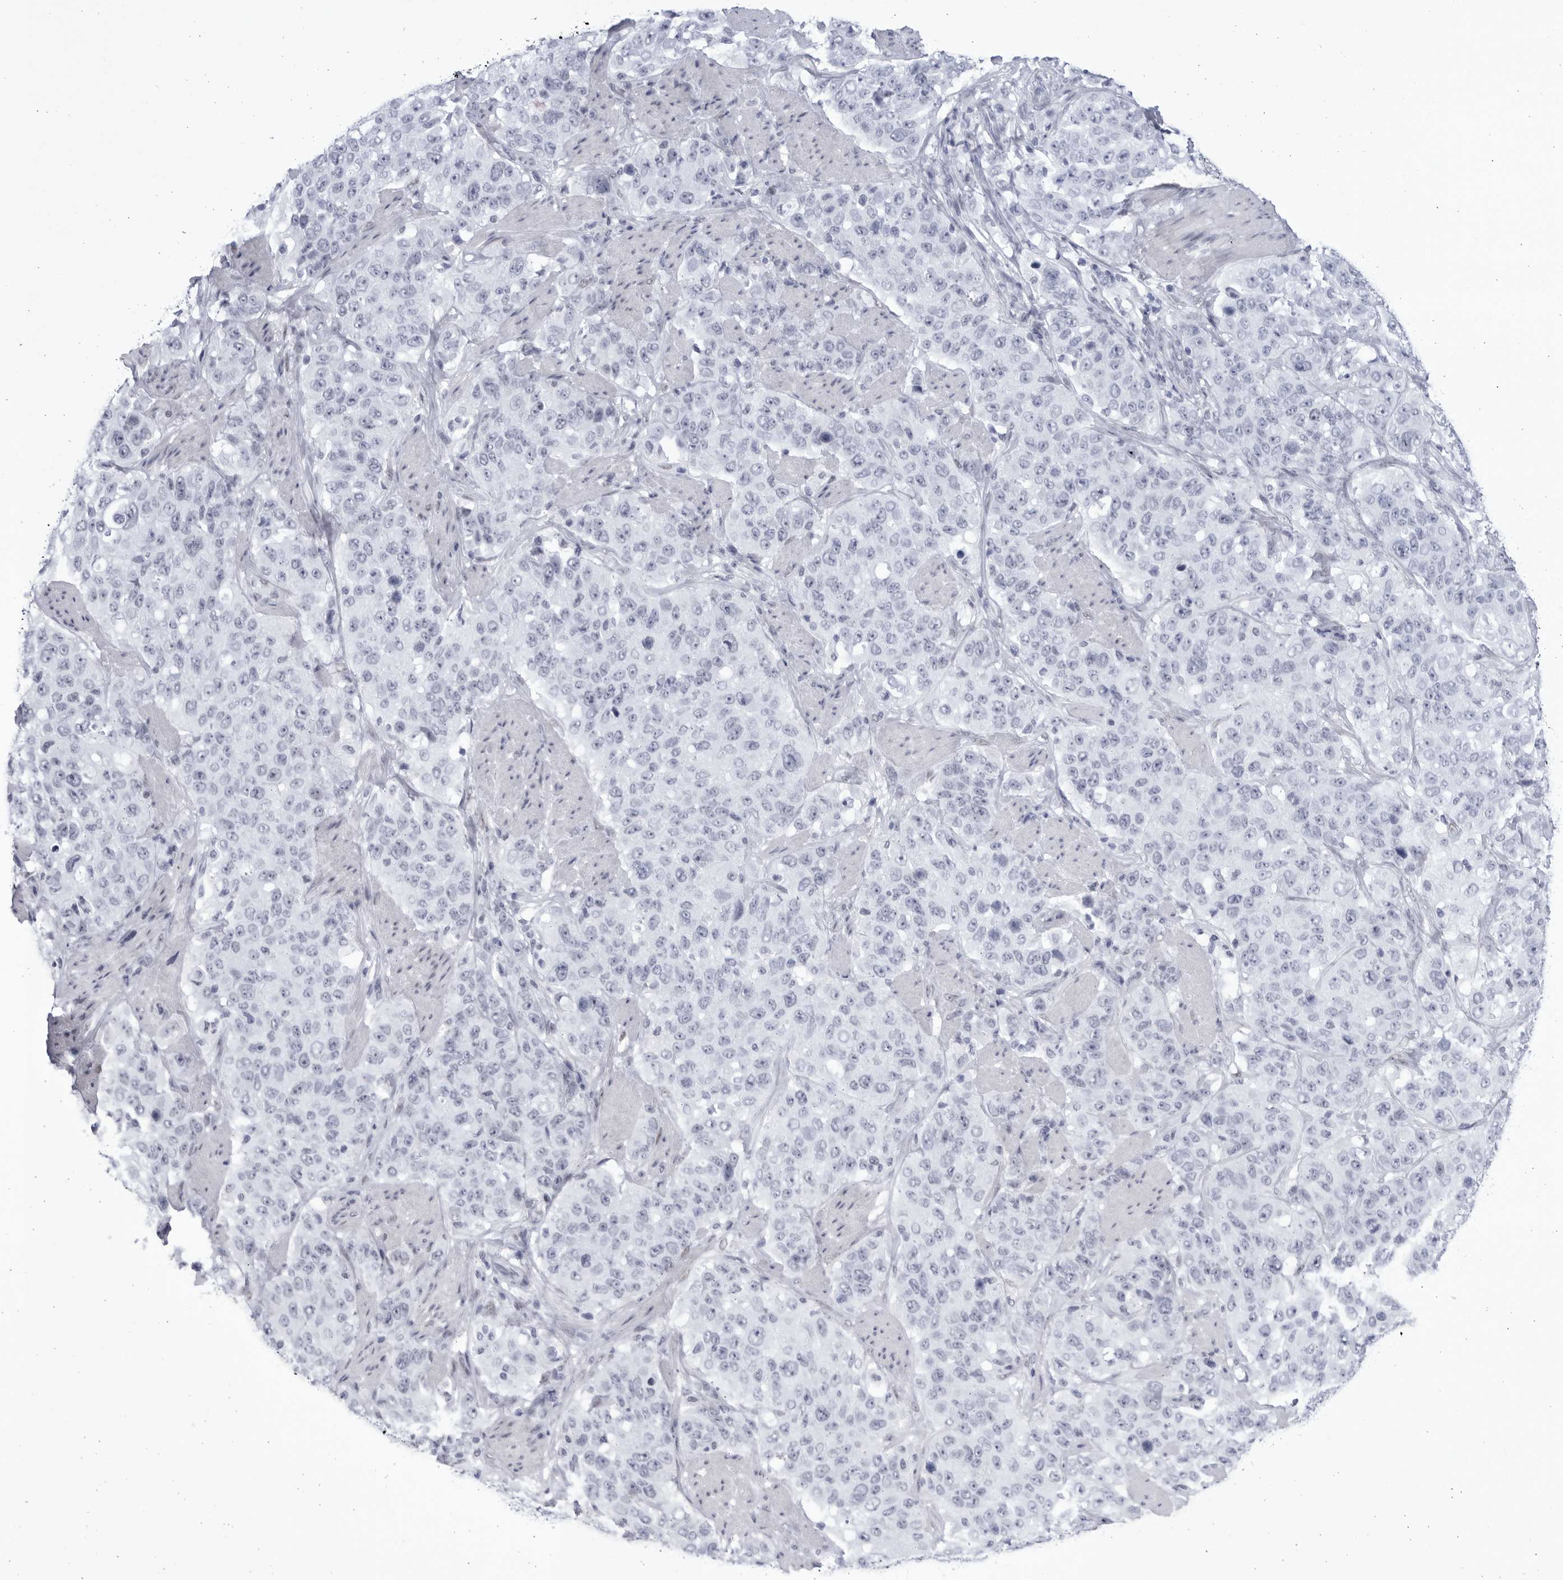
{"staining": {"intensity": "negative", "quantity": "none", "location": "none"}, "tissue": "stomach cancer", "cell_type": "Tumor cells", "image_type": "cancer", "snomed": [{"axis": "morphology", "description": "Adenocarcinoma, NOS"}, {"axis": "topography", "description": "Stomach"}], "caption": "Histopathology image shows no protein expression in tumor cells of stomach adenocarcinoma tissue. (Stains: DAB (3,3'-diaminobenzidine) immunohistochemistry (IHC) with hematoxylin counter stain, Microscopy: brightfield microscopy at high magnification).", "gene": "CCDC181", "patient": {"sex": "male", "age": 48}}